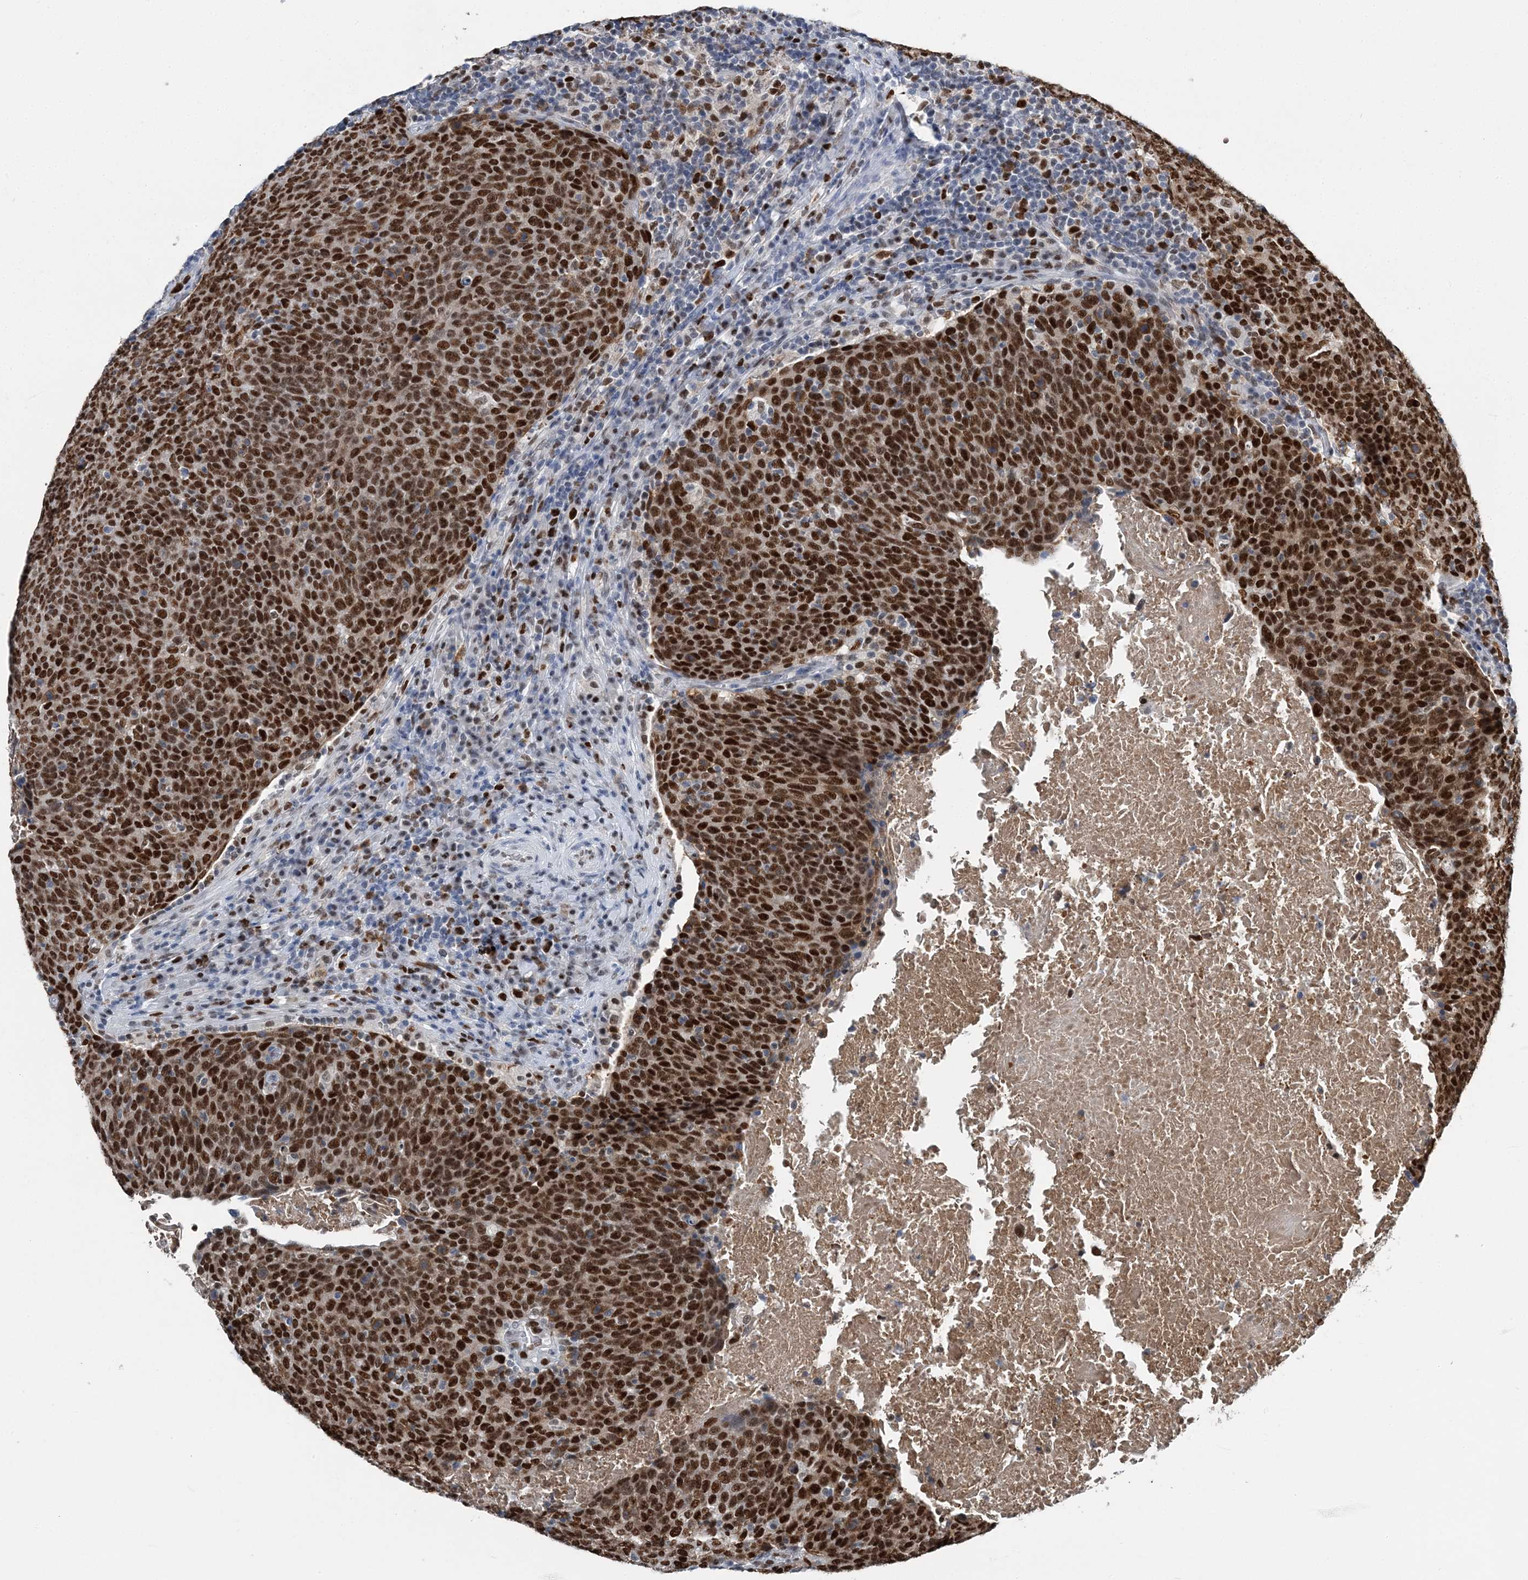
{"staining": {"intensity": "strong", "quantity": ">75%", "location": "nuclear"}, "tissue": "head and neck cancer", "cell_type": "Tumor cells", "image_type": "cancer", "snomed": [{"axis": "morphology", "description": "Squamous cell carcinoma, NOS"}, {"axis": "morphology", "description": "Squamous cell carcinoma, metastatic, NOS"}, {"axis": "topography", "description": "Lymph node"}, {"axis": "topography", "description": "Head-Neck"}], "caption": "A photomicrograph of human head and neck cancer stained for a protein demonstrates strong nuclear brown staining in tumor cells.", "gene": "HAT1", "patient": {"sex": "male", "age": 62}}